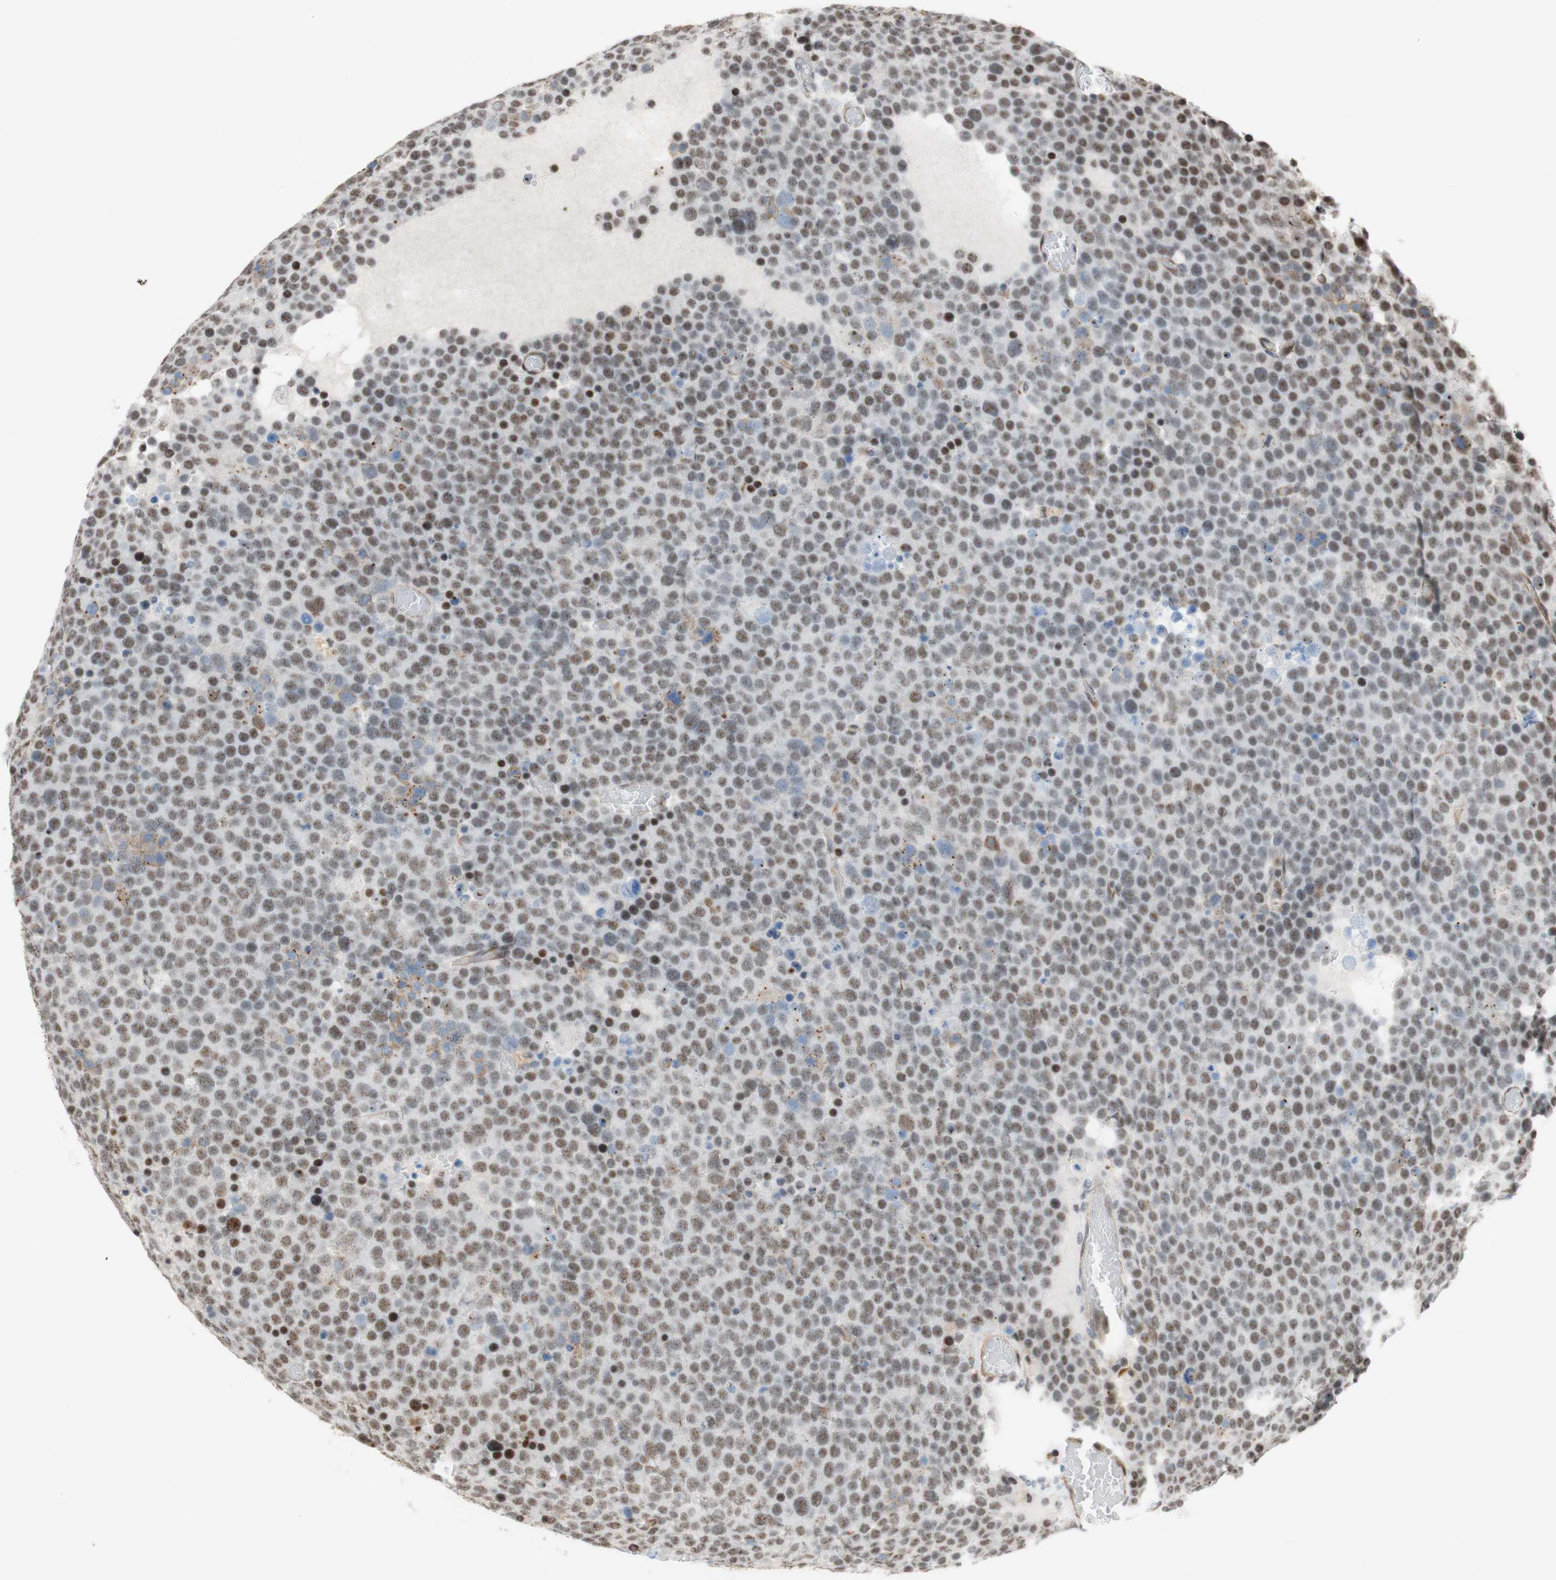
{"staining": {"intensity": "weak", "quantity": ">75%", "location": "nuclear"}, "tissue": "testis cancer", "cell_type": "Tumor cells", "image_type": "cancer", "snomed": [{"axis": "morphology", "description": "Seminoma, NOS"}, {"axis": "topography", "description": "Testis"}], "caption": "Approximately >75% of tumor cells in seminoma (testis) display weak nuclear protein positivity as visualized by brown immunohistochemical staining.", "gene": "SAP18", "patient": {"sex": "male", "age": 71}}